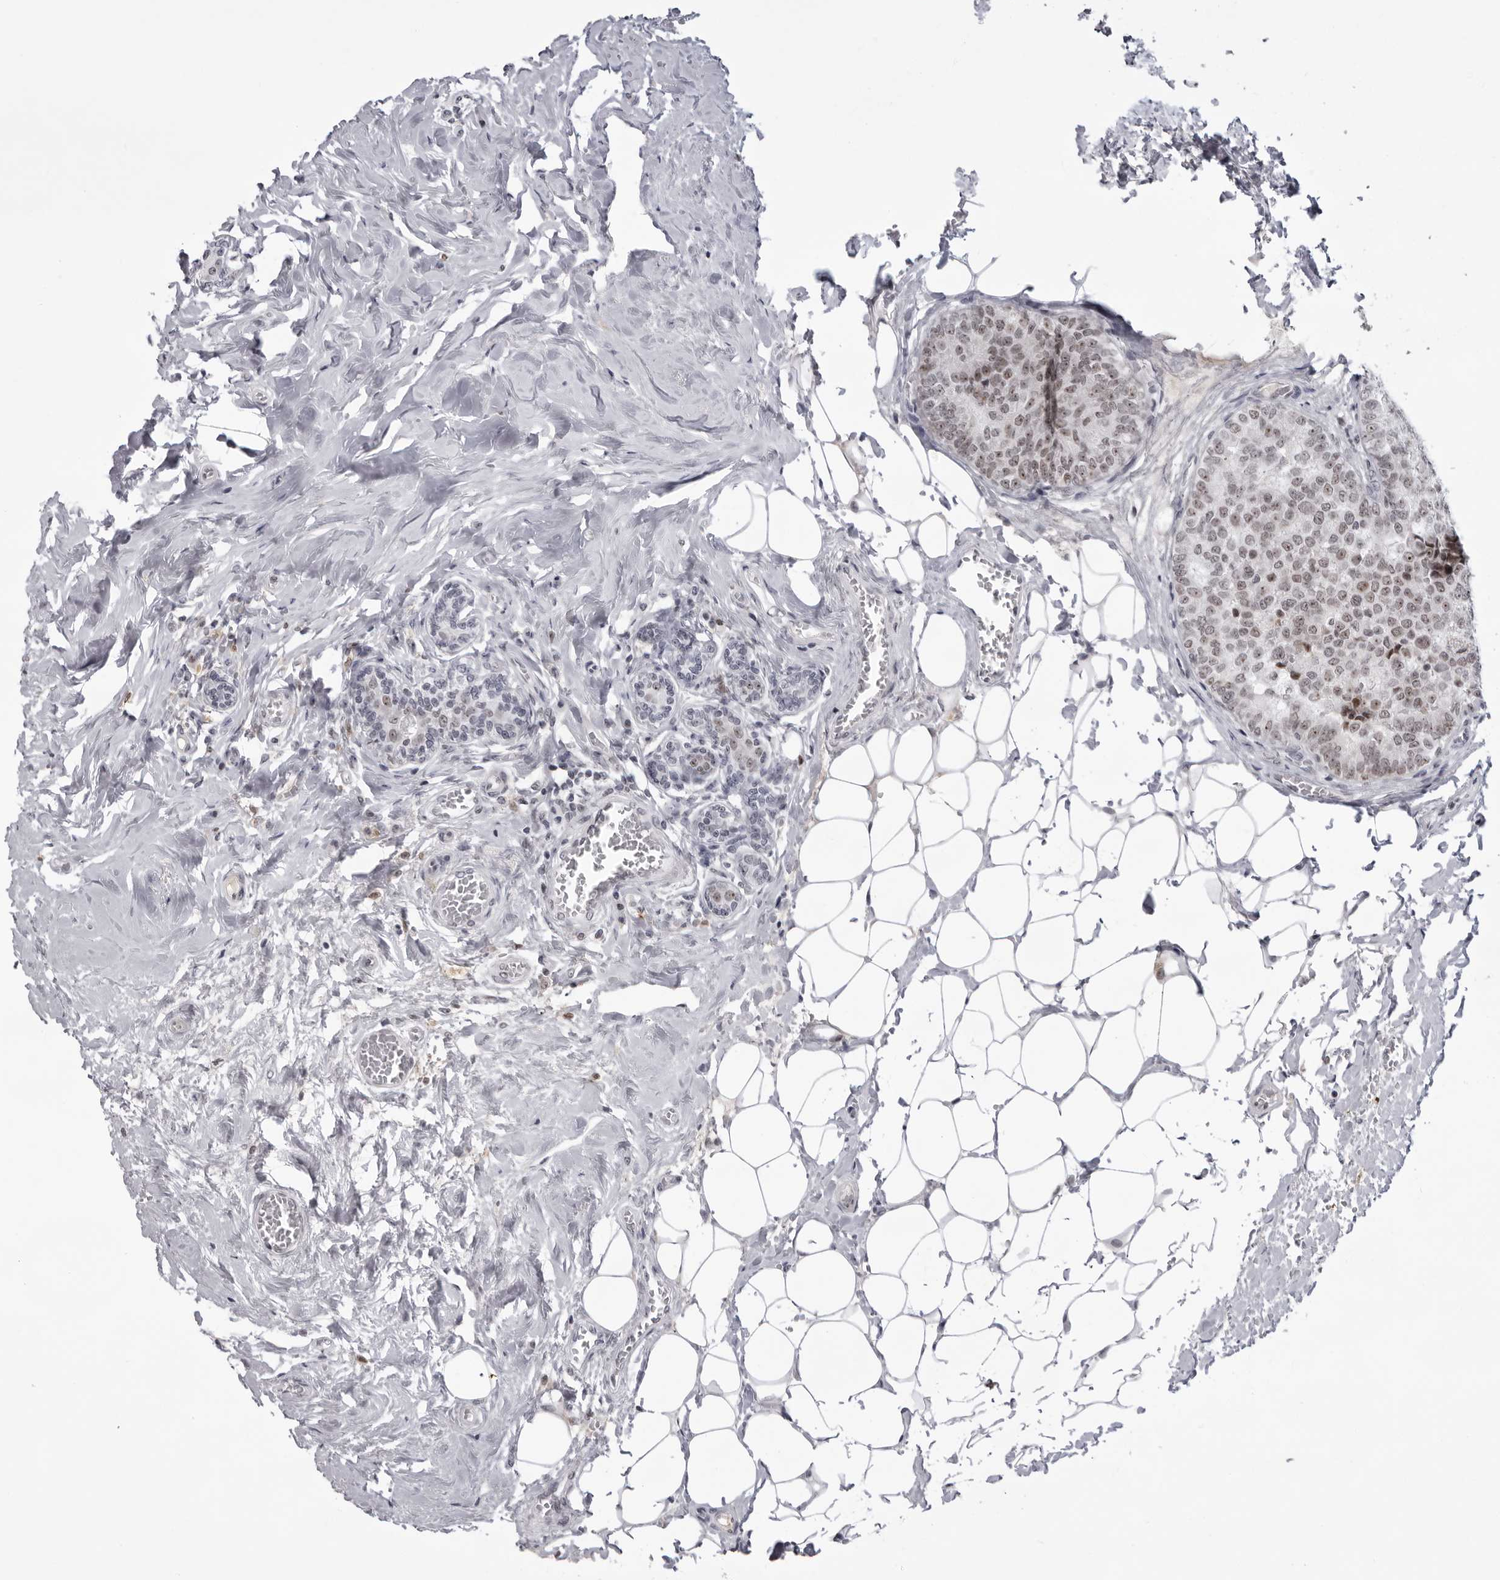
{"staining": {"intensity": "moderate", "quantity": ">75%", "location": "nuclear"}, "tissue": "breast cancer", "cell_type": "Tumor cells", "image_type": "cancer", "snomed": [{"axis": "morphology", "description": "Normal tissue, NOS"}, {"axis": "morphology", "description": "Duct carcinoma"}, {"axis": "topography", "description": "Breast"}], "caption": "This histopathology image demonstrates intraductal carcinoma (breast) stained with immunohistochemistry (IHC) to label a protein in brown. The nuclear of tumor cells show moderate positivity for the protein. Nuclei are counter-stained blue.", "gene": "EXOSC10", "patient": {"sex": "female", "age": 43}}